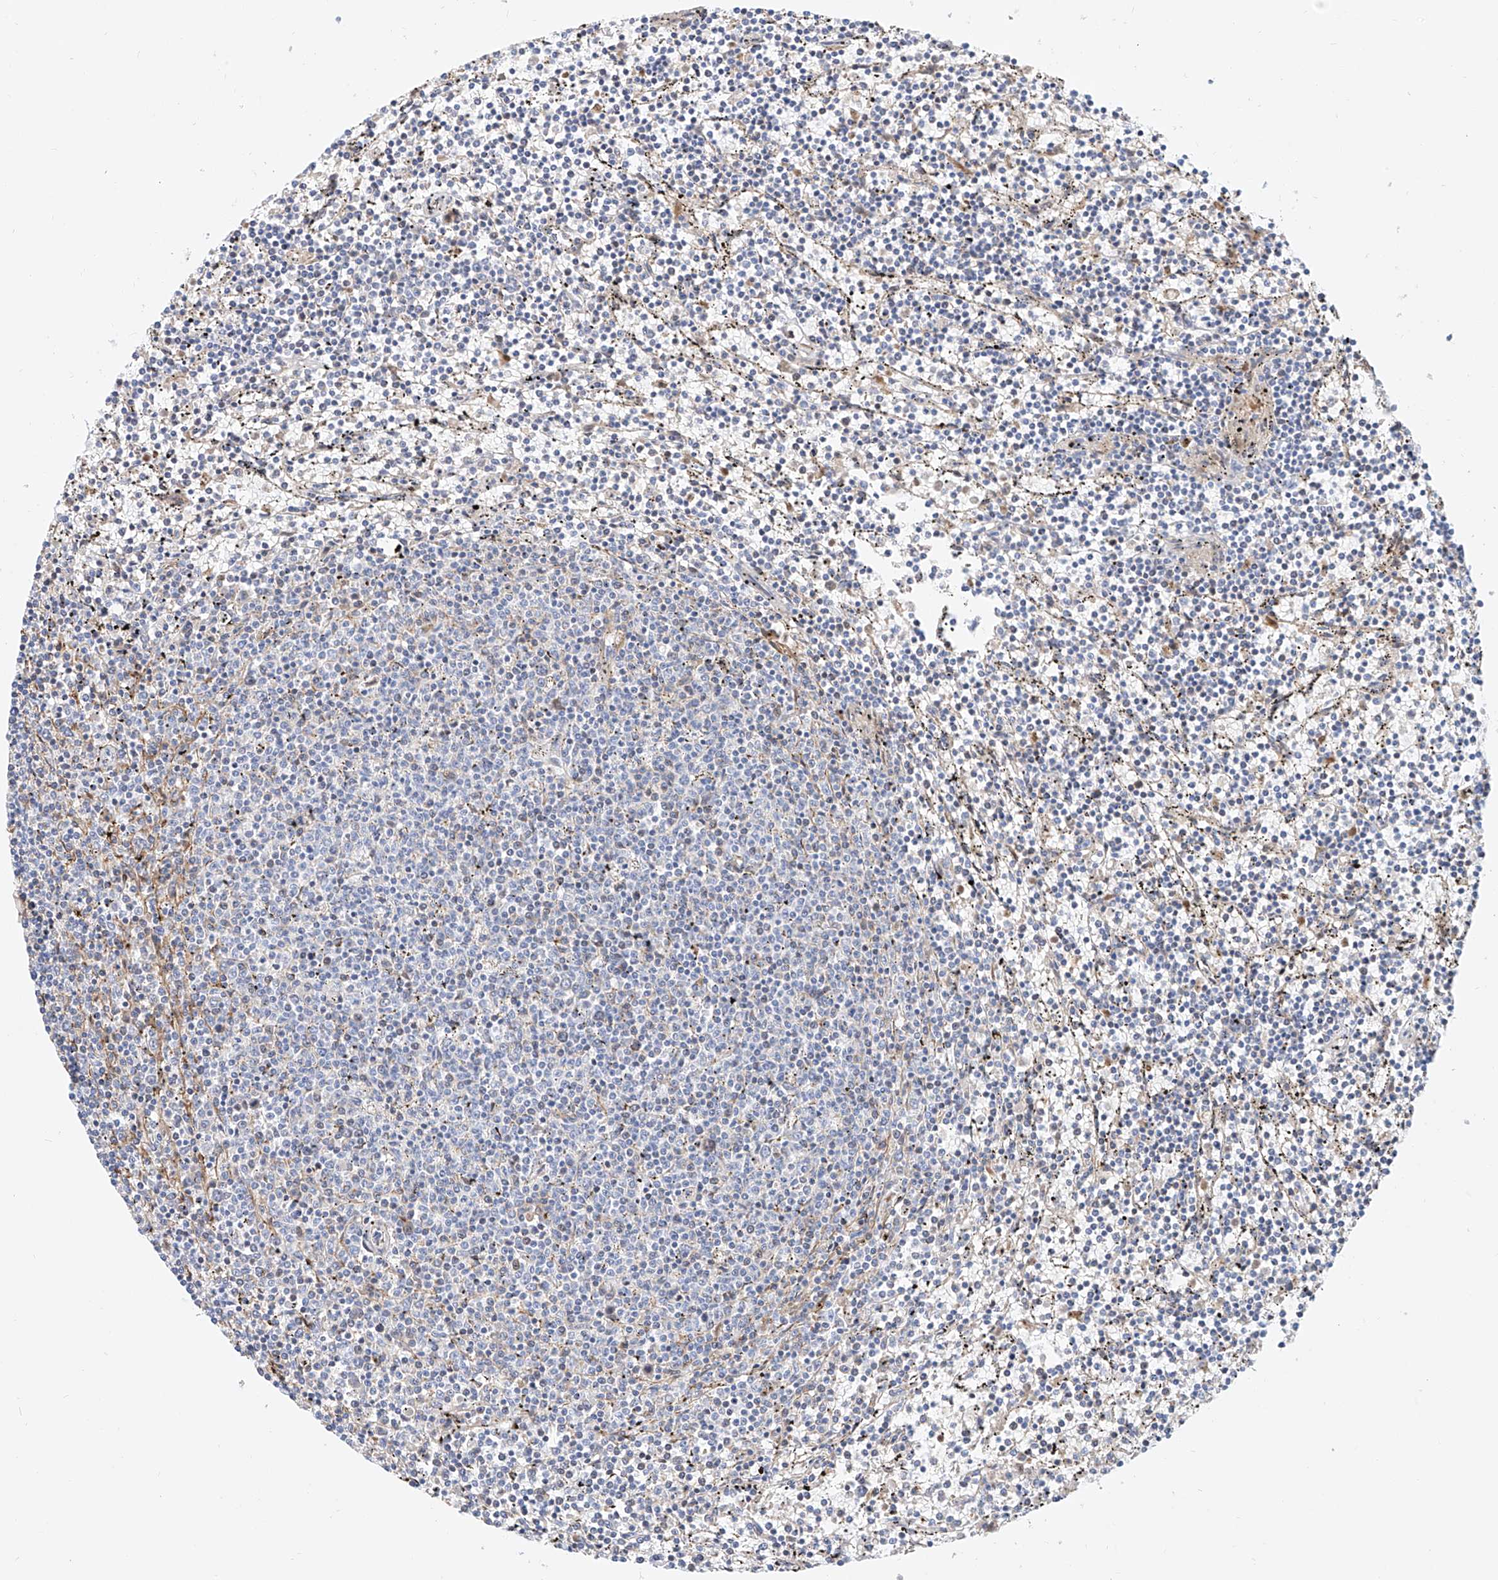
{"staining": {"intensity": "negative", "quantity": "none", "location": "none"}, "tissue": "lymphoma", "cell_type": "Tumor cells", "image_type": "cancer", "snomed": [{"axis": "morphology", "description": "Malignant lymphoma, non-Hodgkin's type, Low grade"}, {"axis": "topography", "description": "Spleen"}], "caption": "Micrograph shows no significant protein positivity in tumor cells of lymphoma.", "gene": "SNU13", "patient": {"sex": "female", "age": 50}}